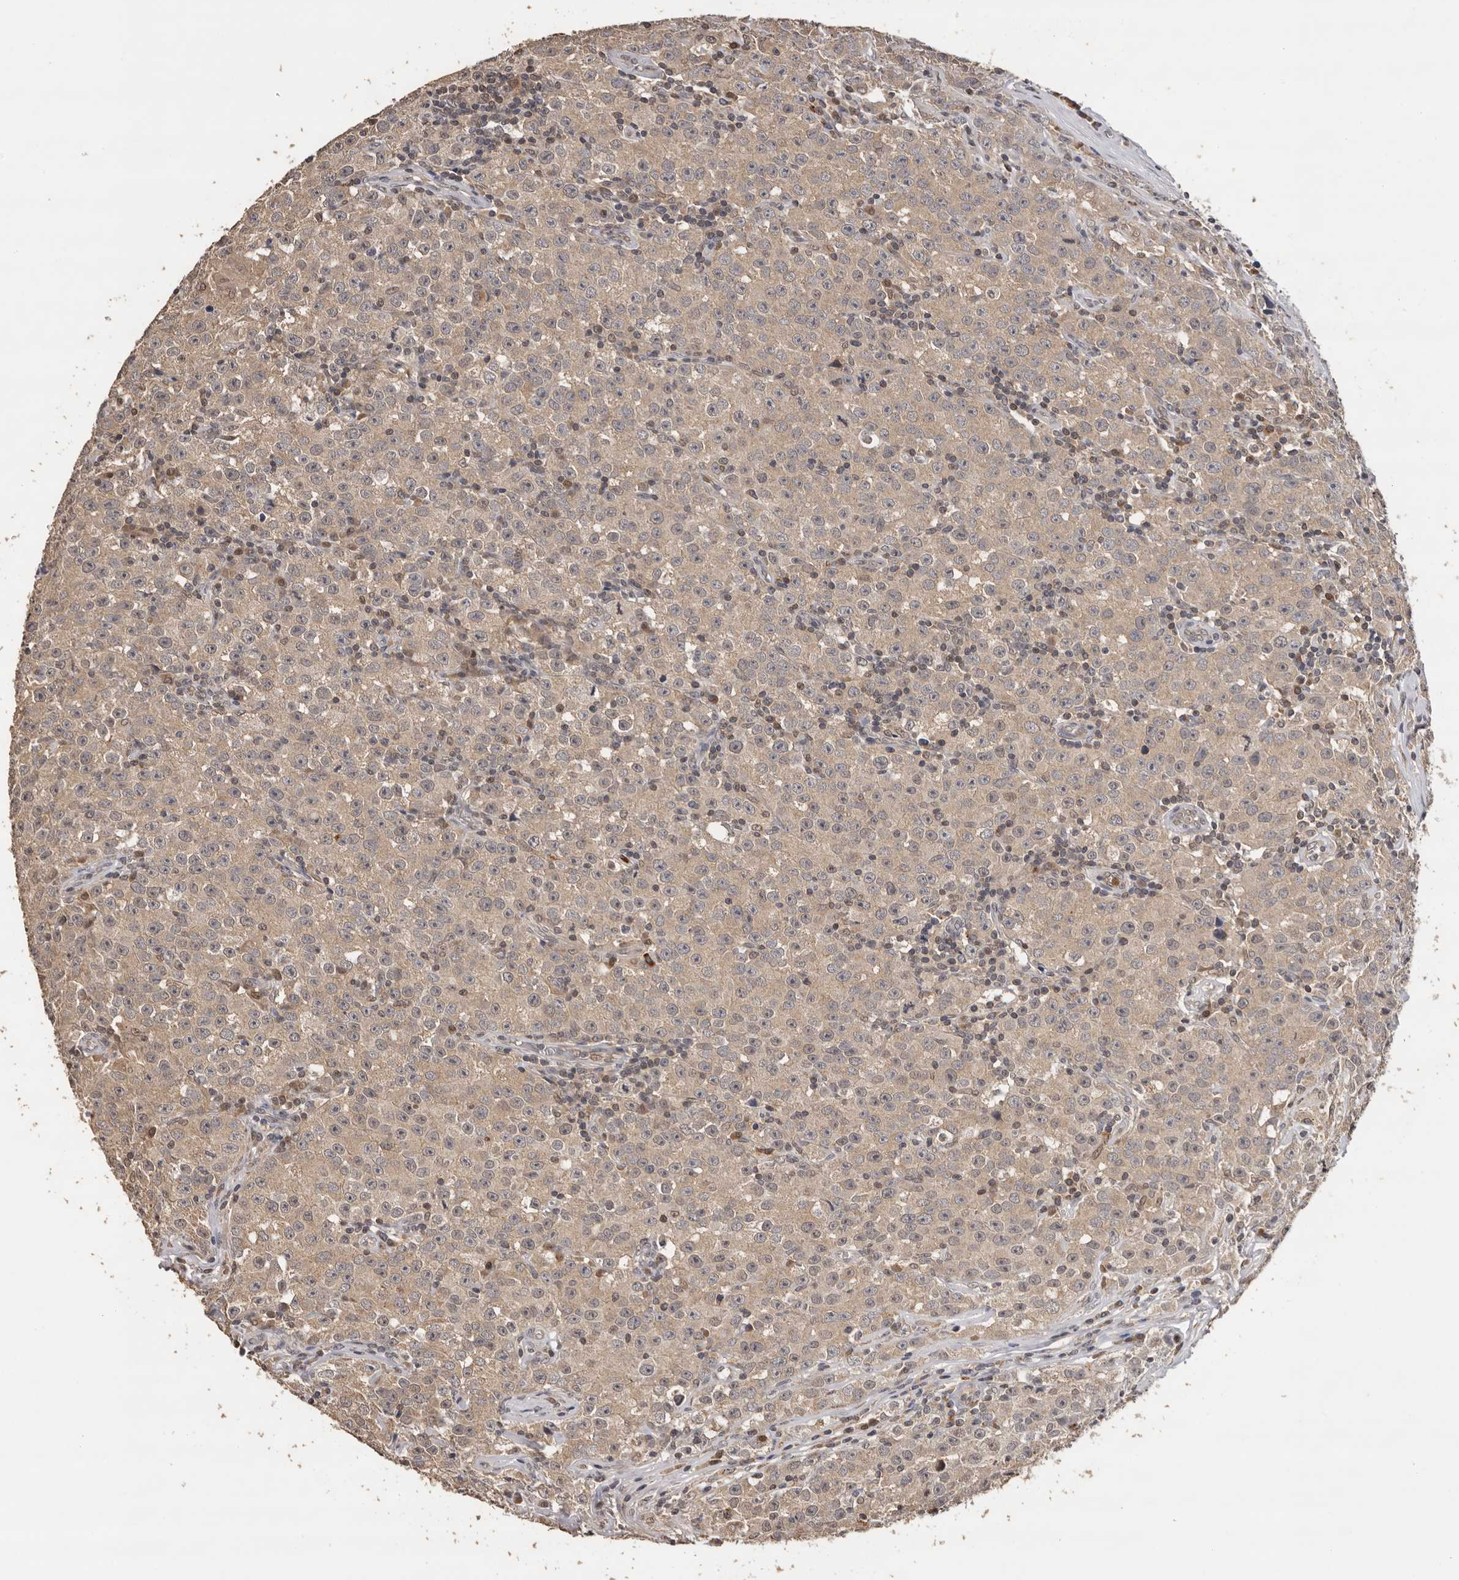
{"staining": {"intensity": "weak", "quantity": ">75%", "location": "cytoplasmic/membranous"}, "tissue": "testis cancer", "cell_type": "Tumor cells", "image_type": "cancer", "snomed": [{"axis": "morphology", "description": "Seminoma, NOS"}, {"axis": "morphology", "description": "Carcinoma, Embryonal, NOS"}, {"axis": "topography", "description": "Testis"}], "caption": "This micrograph shows IHC staining of human testis cancer, with low weak cytoplasmic/membranous expression in approximately >75% of tumor cells.", "gene": "KIF2B", "patient": {"sex": "male", "age": 43}}